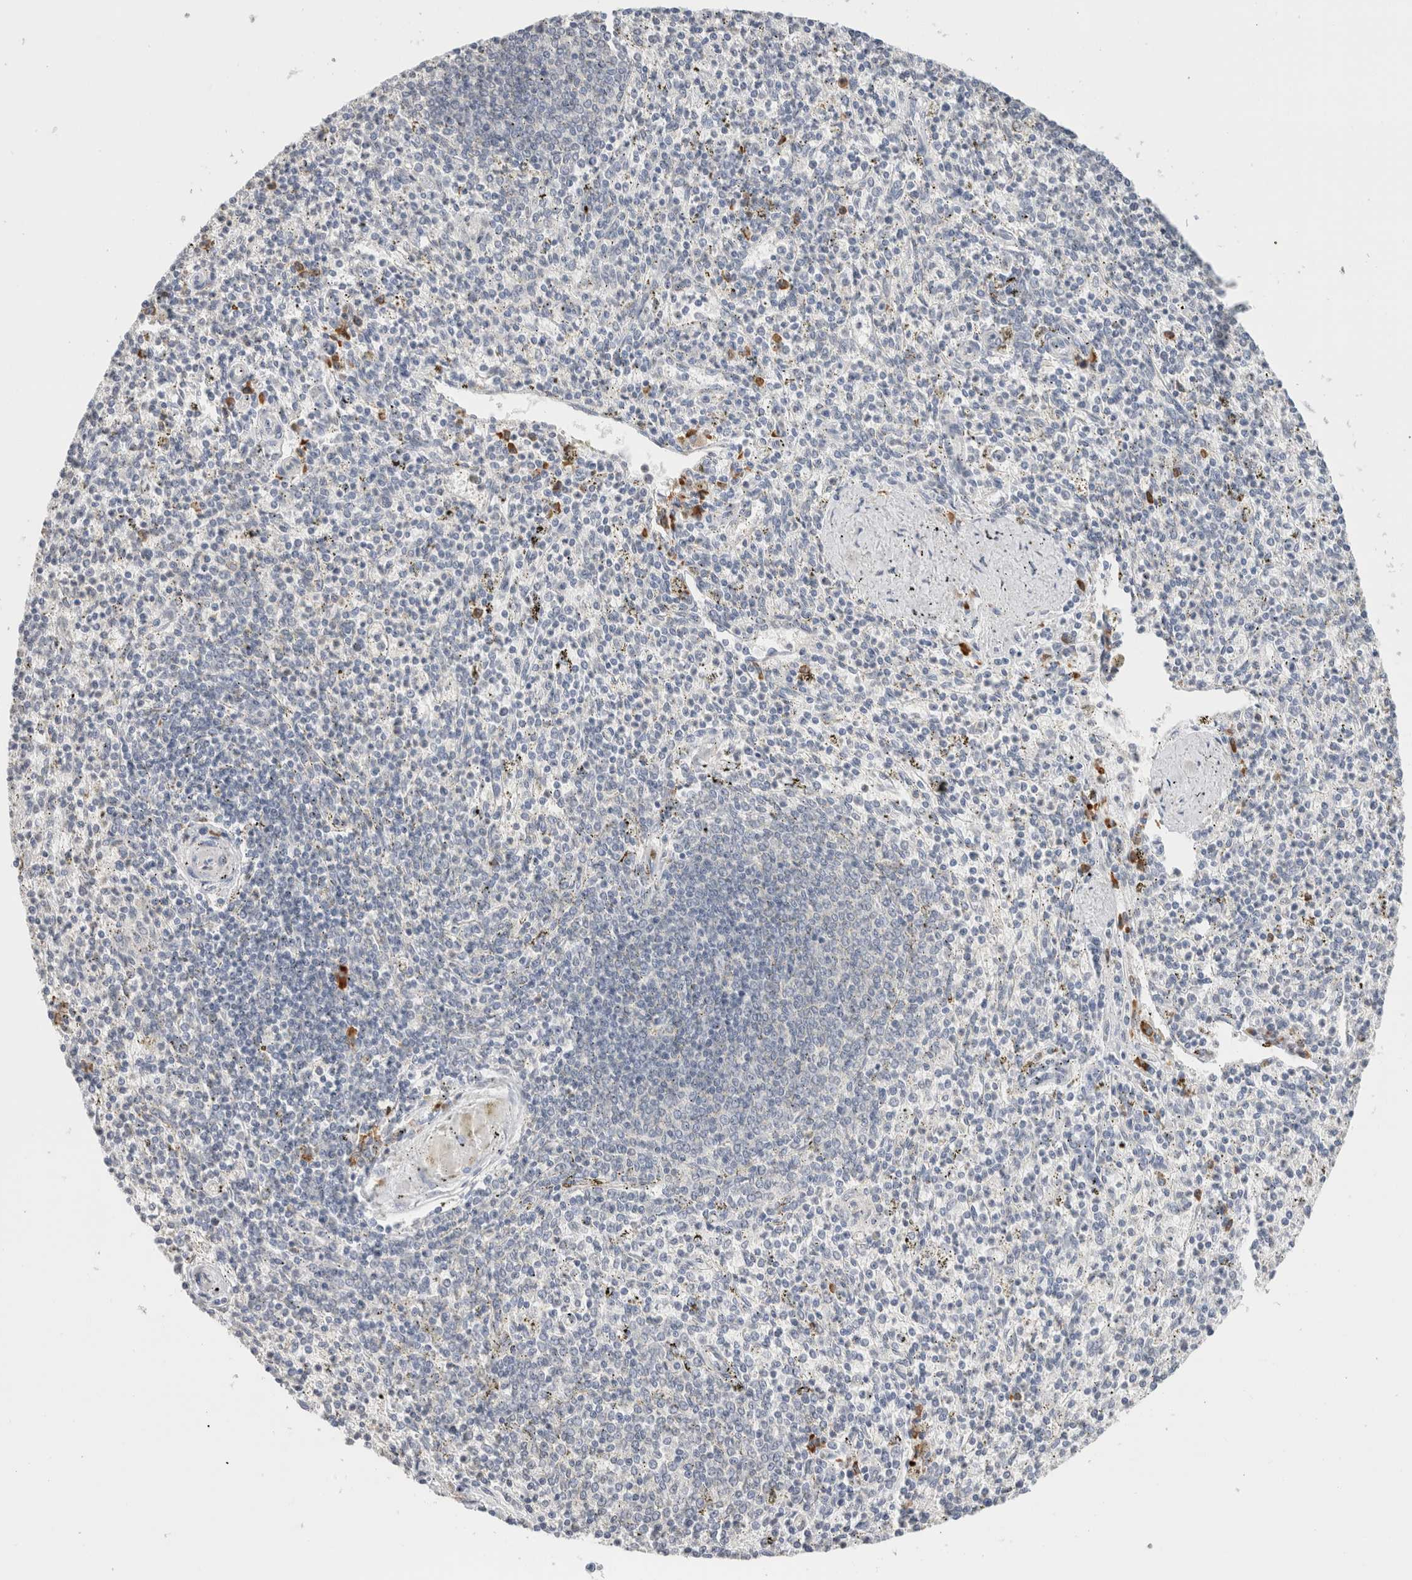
{"staining": {"intensity": "strong", "quantity": "<25%", "location": "cytoplasmic/membranous"}, "tissue": "spleen", "cell_type": "Cells in red pulp", "image_type": "normal", "snomed": [{"axis": "morphology", "description": "Normal tissue, NOS"}, {"axis": "topography", "description": "Spleen"}], "caption": "Immunohistochemical staining of normal spleen demonstrates strong cytoplasmic/membranous protein positivity in approximately <25% of cells in red pulp.", "gene": "CD80", "patient": {"sex": "male", "age": 72}}